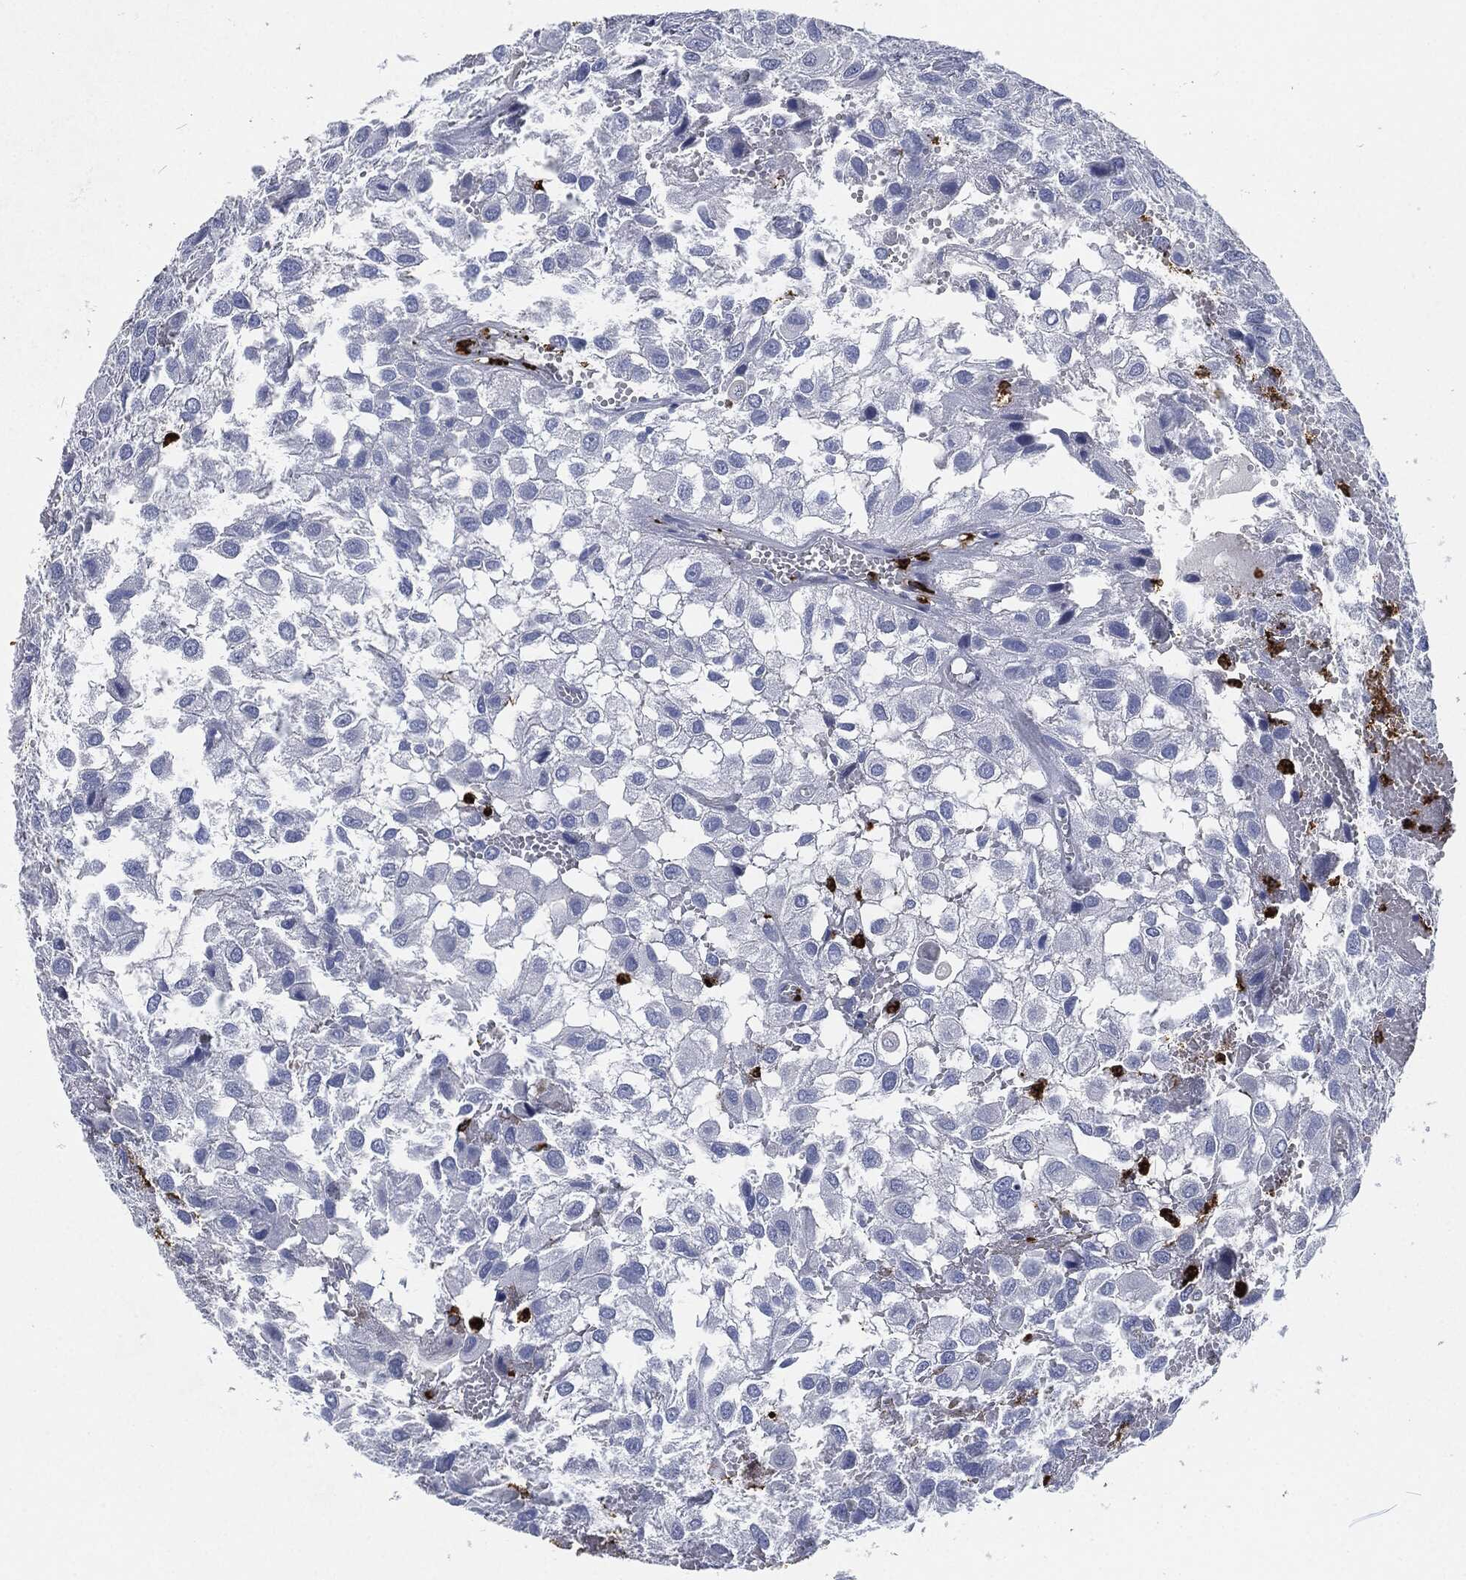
{"staining": {"intensity": "negative", "quantity": "none", "location": "none"}, "tissue": "urothelial cancer", "cell_type": "Tumor cells", "image_type": "cancer", "snomed": [{"axis": "morphology", "description": "Urothelial carcinoma, High grade"}, {"axis": "topography", "description": "Urinary bladder"}], "caption": "IHC of human urothelial cancer demonstrates no positivity in tumor cells.", "gene": "MPO", "patient": {"sex": "male", "age": 56}}